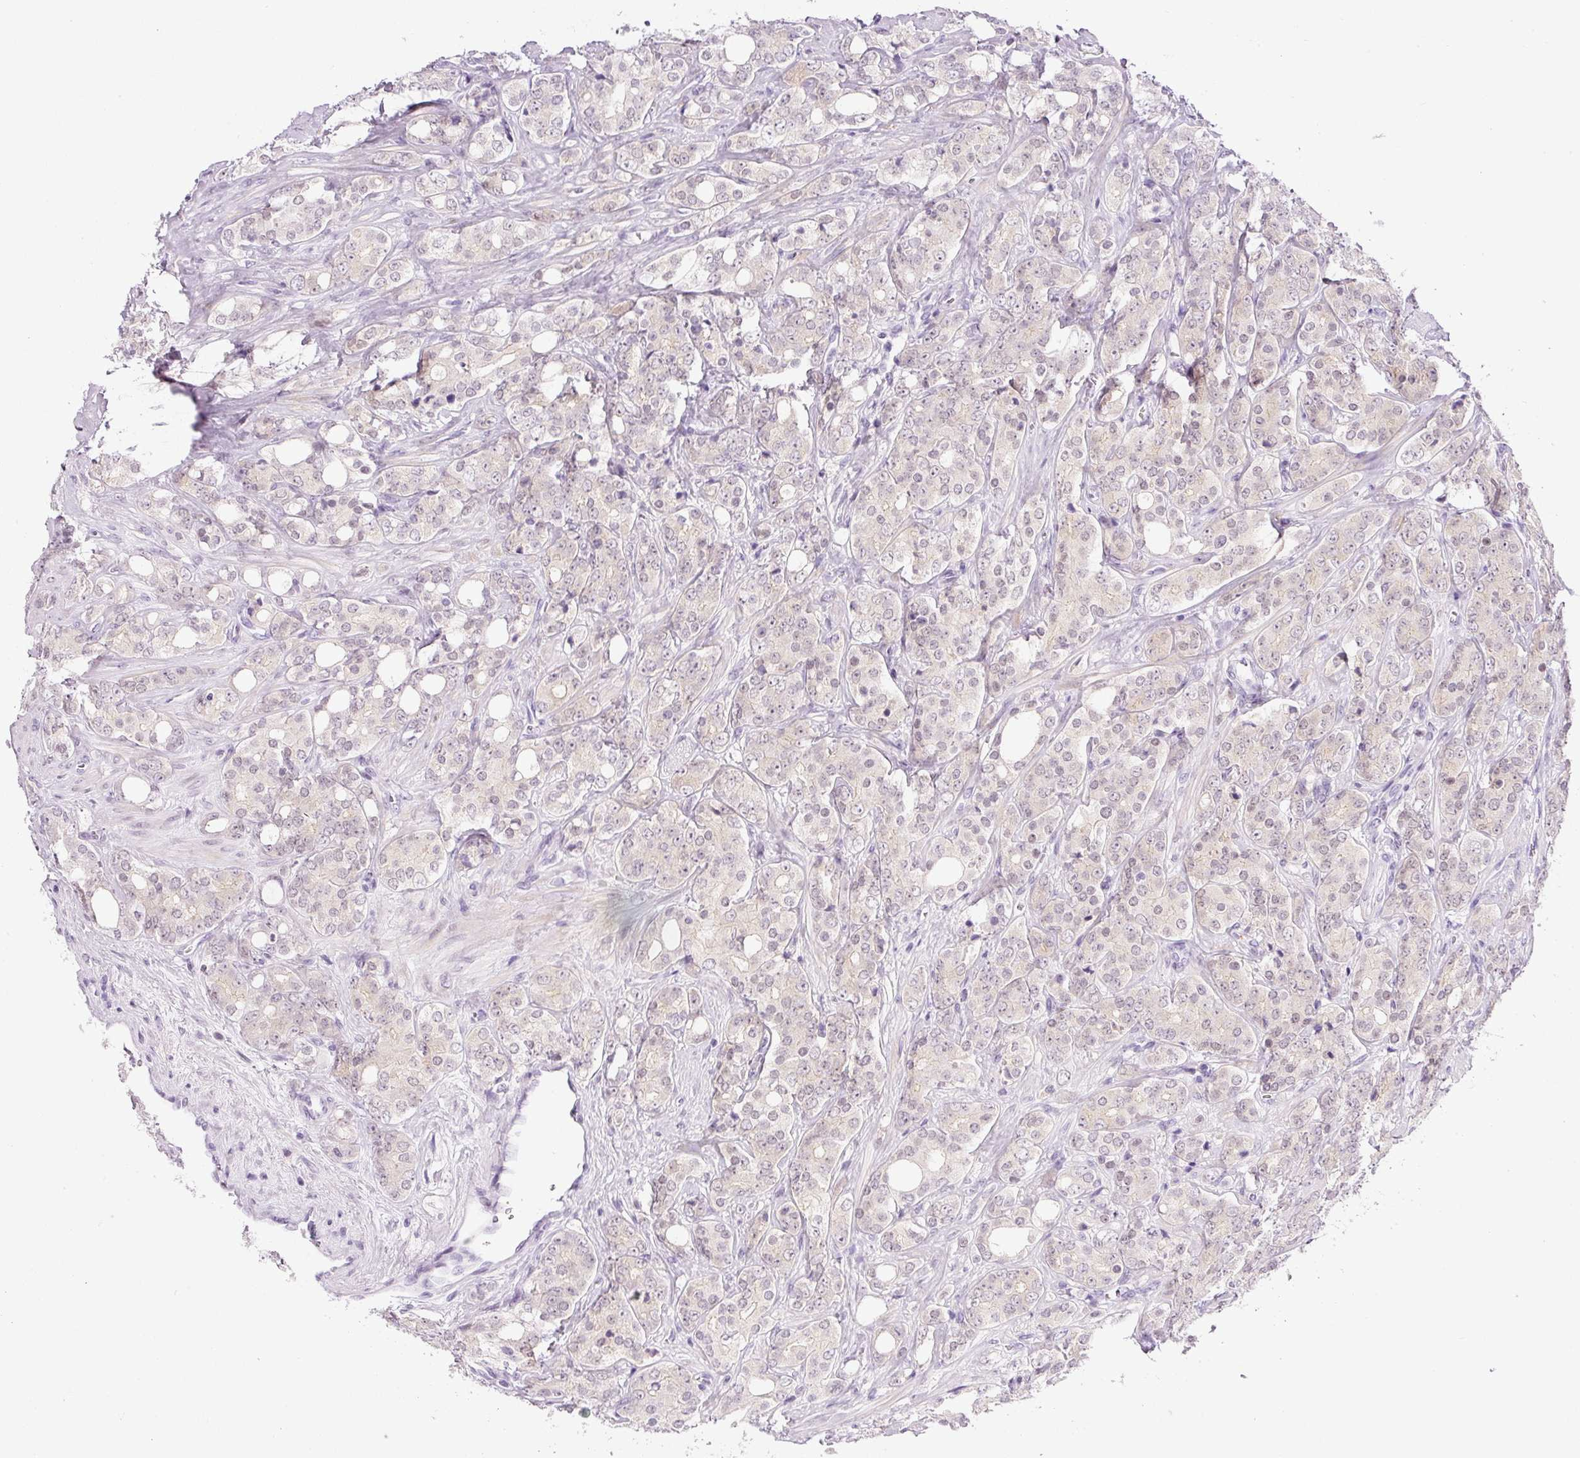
{"staining": {"intensity": "negative", "quantity": "none", "location": "none"}, "tissue": "prostate cancer", "cell_type": "Tumor cells", "image_type": "cancer", "snomed": [{"axis": "morphology", "description": "Adenocarcinoma, High grade"}, {"axis": "topography", "description": "Prostate"}], "caption": "Tumor cells are negative for brown protein staining in prostate high-grade adenocarcinoma. (Brightfield microscopy of DAB (3,3'-diaminobenzidine) immunohistochemistry (IHC) at high magnification).", "gene": "SRC", "patient": {"sex": "male", "age": 62}}